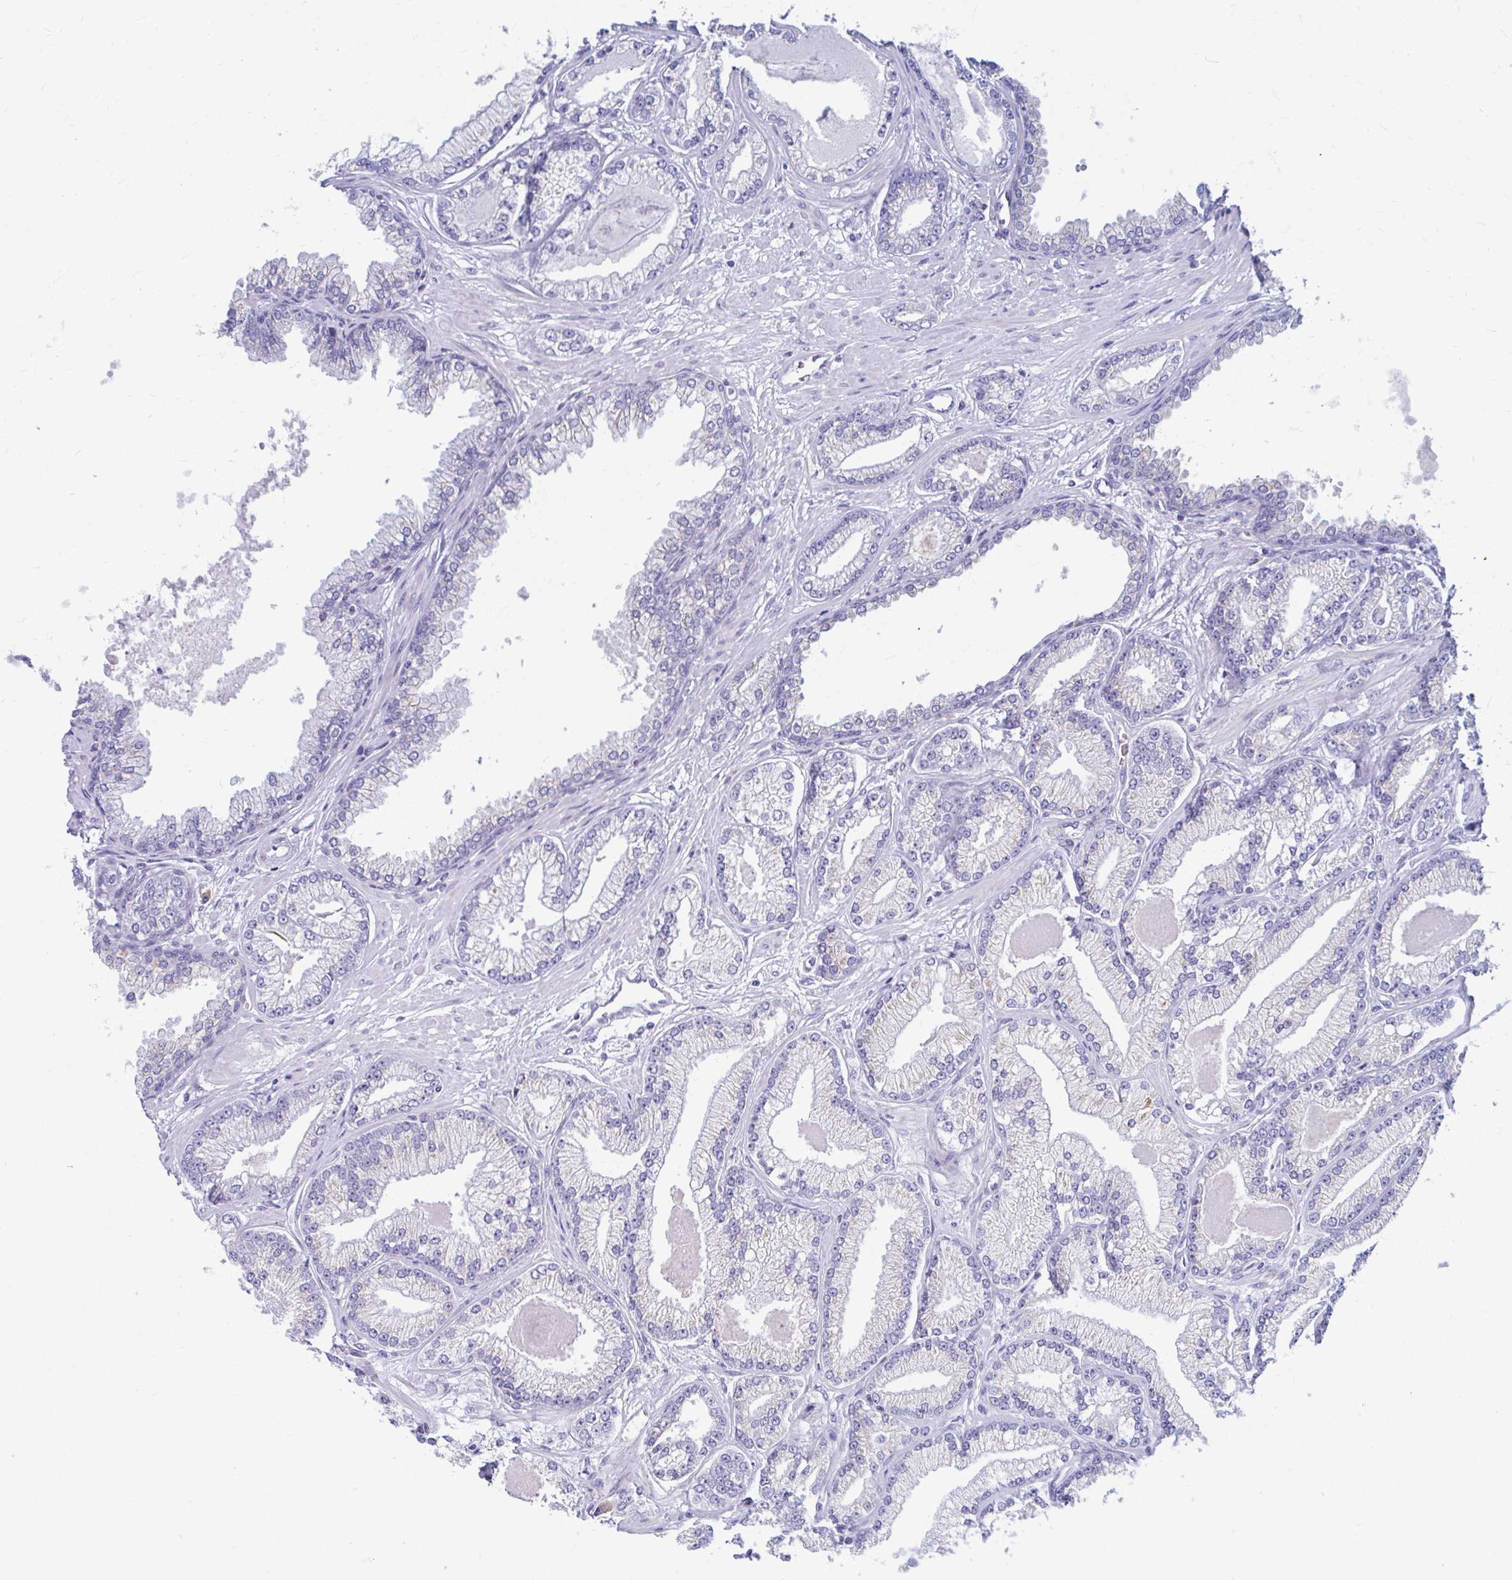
{"staining": {"intensity": "negative", "quantity": "none", "location": "none"}, "tissue": "prostate cancer", "cell_type": "Tumor cells", "image_type": "cancer", "snomed": [{"axis": "morphology", "description": "Adenocarcinoma, Low grade"}, {"axis": "topography", "description": "Prostate"}], "caption": "Protein analysis of prostate cancer demonstrates no significant positivity in tumor cells.", "gene": "FTSJ3", "patient": {"sex": "male", "age": 64}}